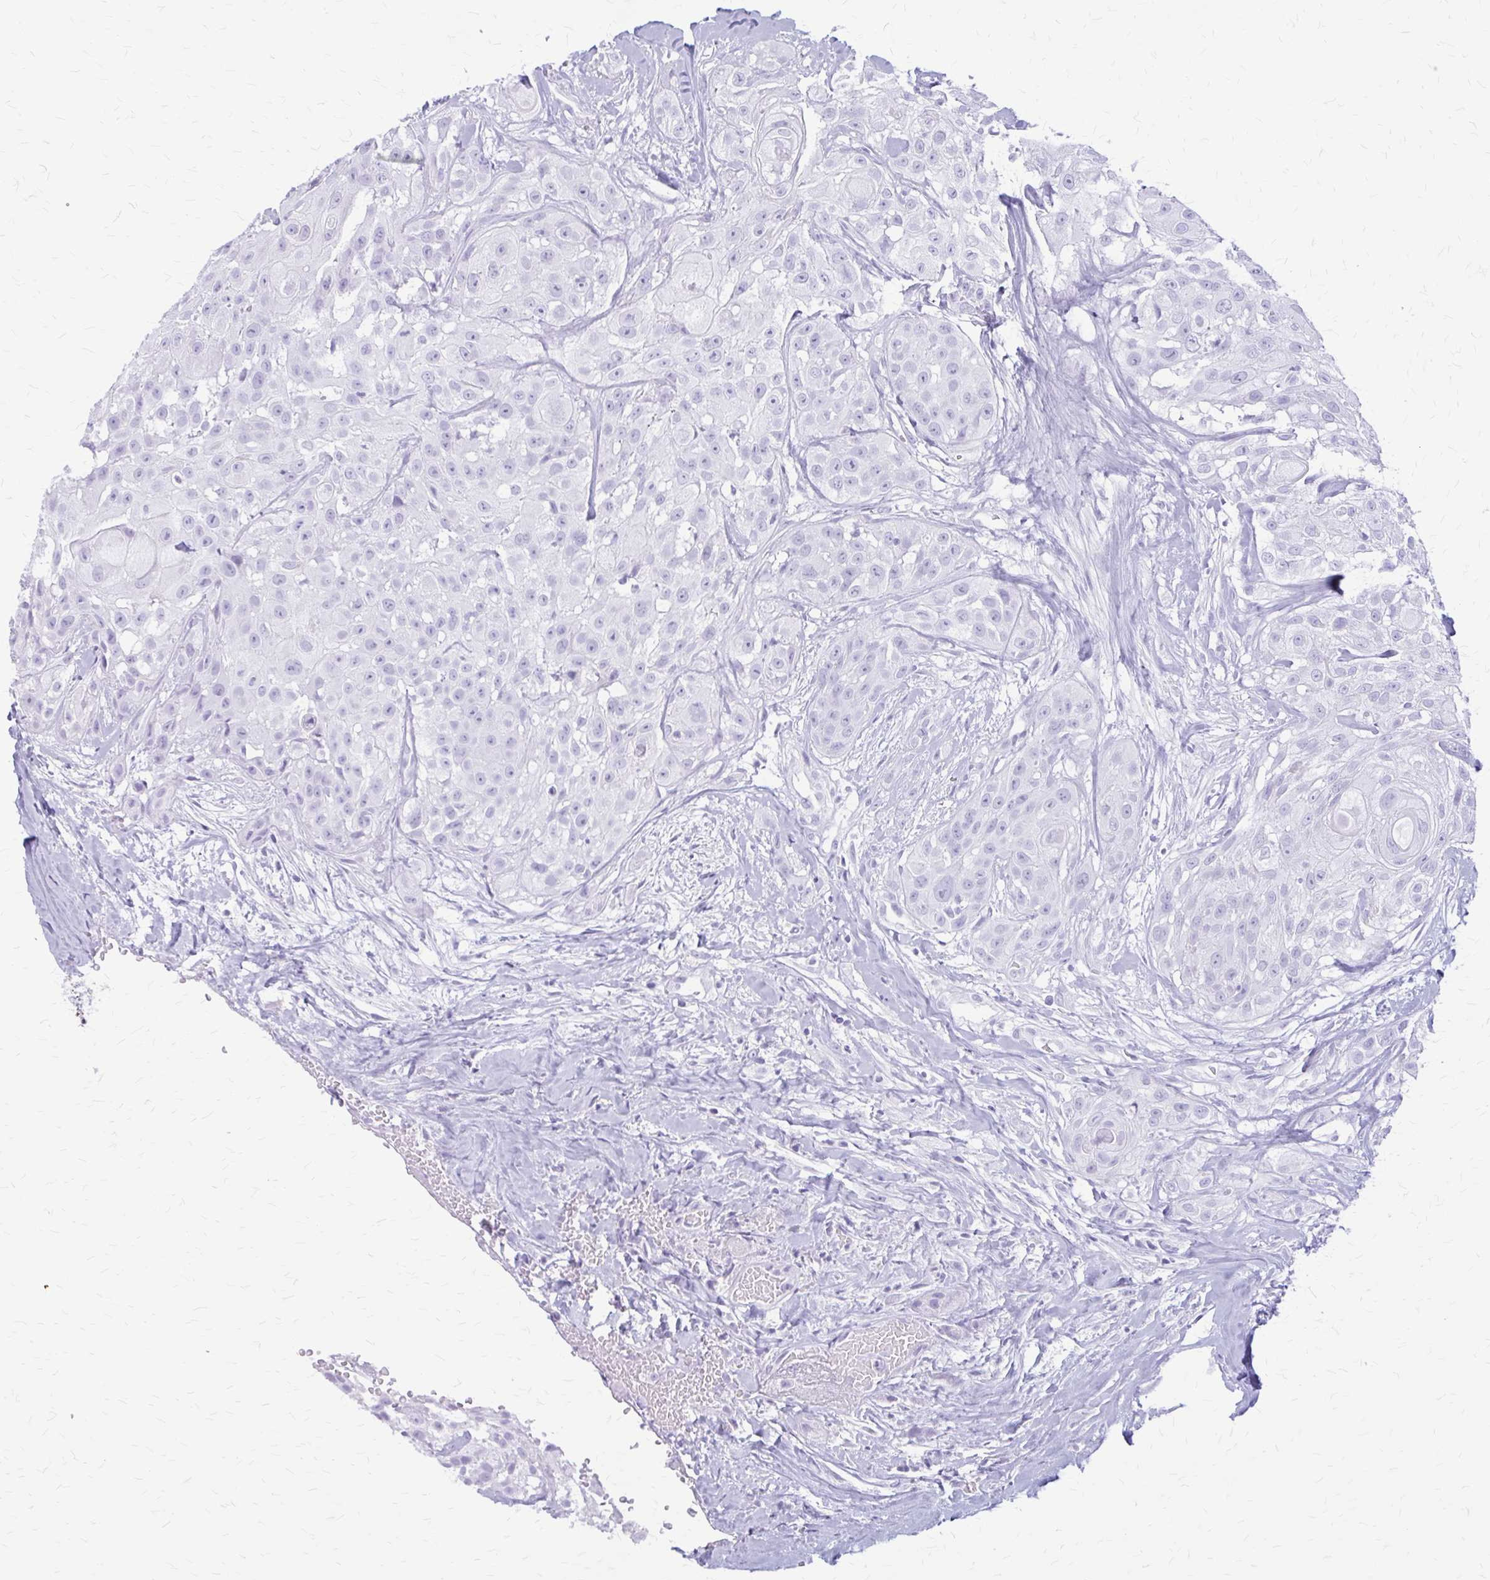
{"staining": {"intensity": "negative", "quantity": "none", "location": "none"}, "tissue": "head and neck cancer", "cell_type": "Tumor cells", "image_type": "cancer", "snomed": [{"axis": "morphology", "description": "Squamous cell carcinoma, NOS"}, {"axis": "topography", "description": "Head-Neck"}], "caption": "Protein analysis of head and neck cancer displays no significant staining in tumor cells.", "gene": "KLHDC7A", "patient": {"sex": "male", "age": 83}}